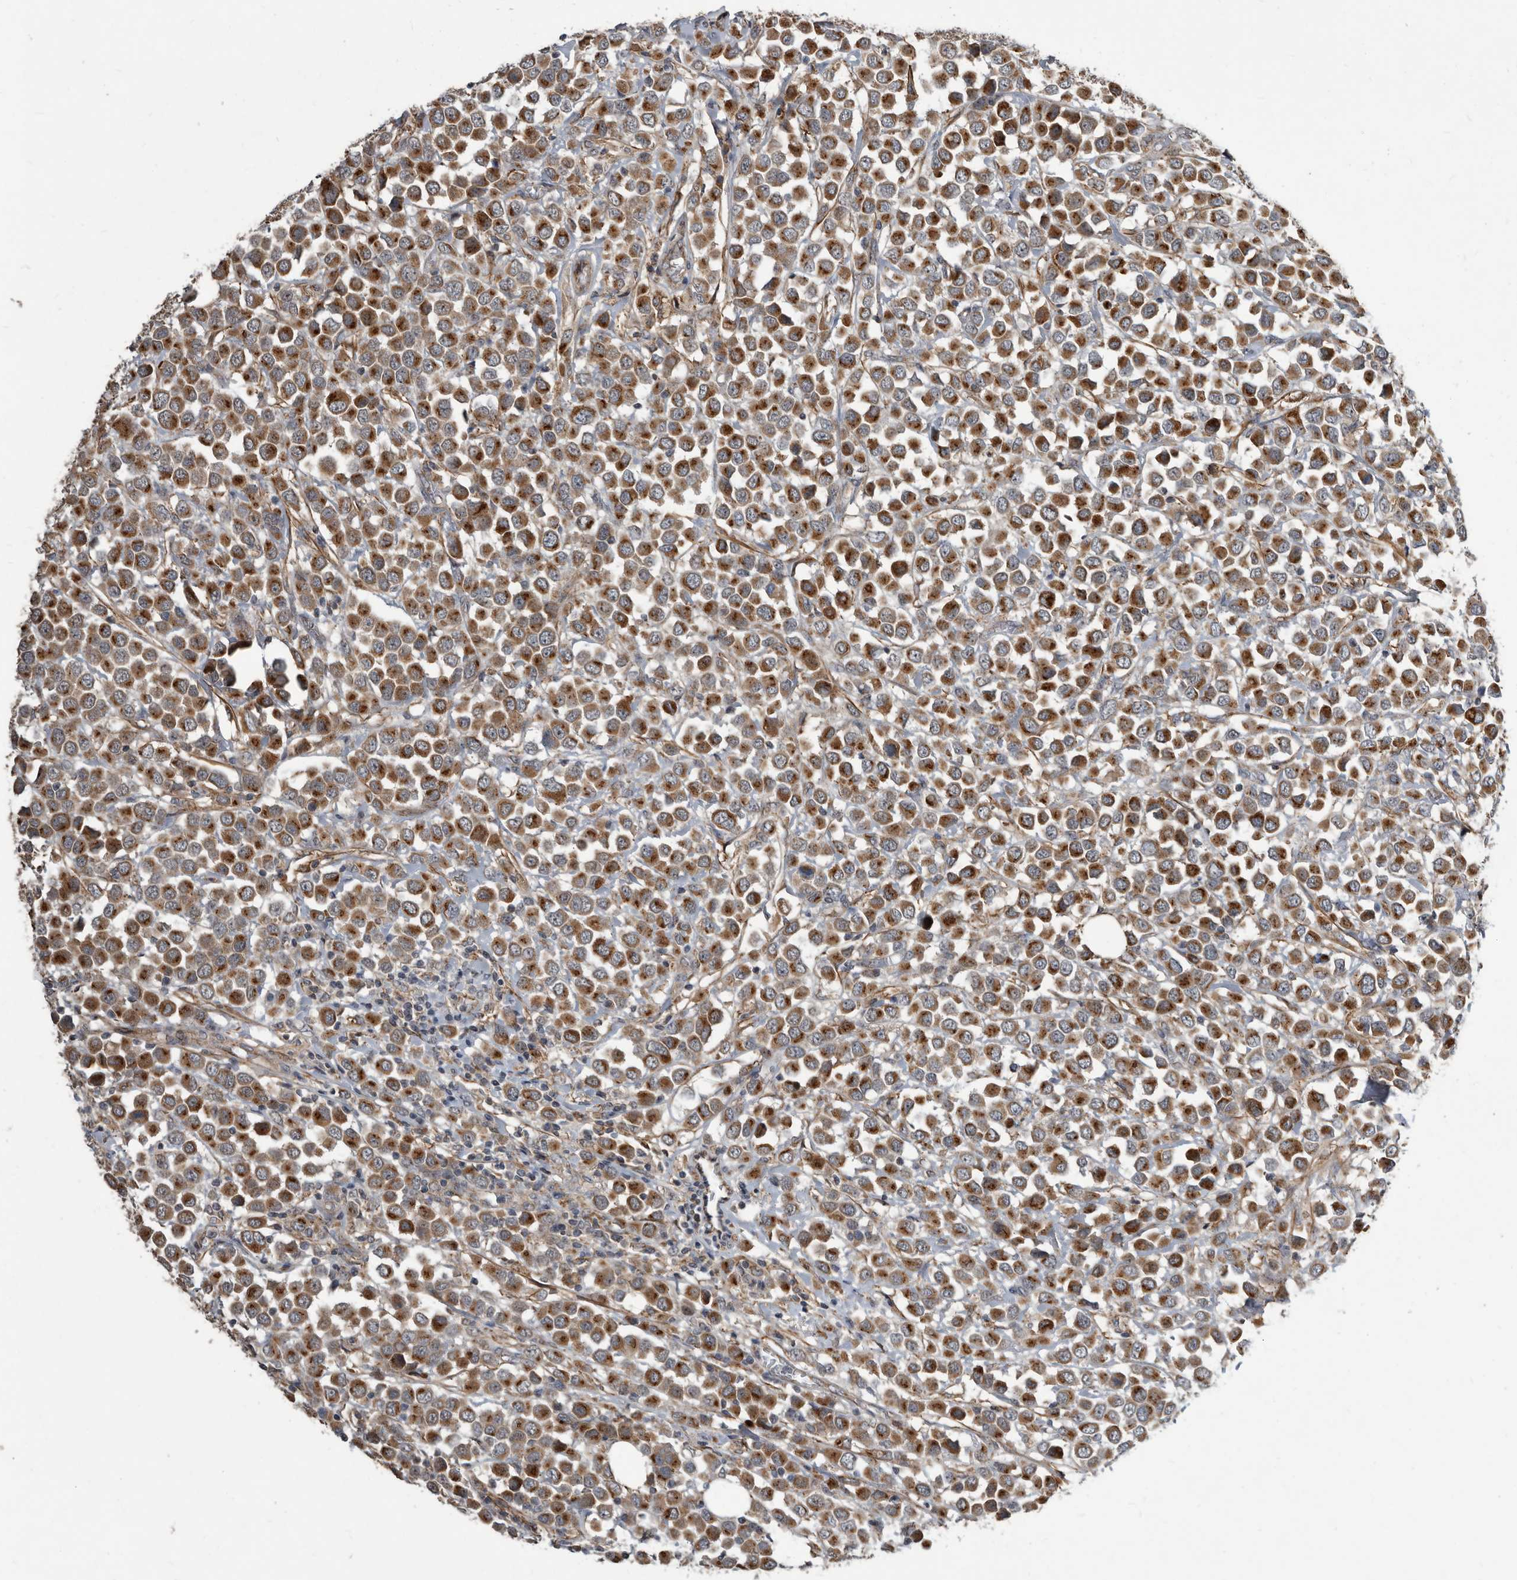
{"staining": {"intensity": "strong", "quantity": ">75%", "location": "cytoplasmic/membranous"}, "tissue": "breast cancer", "cell_type": "Tumor cells", "image_type": "cancer", "snomed": [{"axis": "morphology", "description": "Duct carcinoma"}, {"axis": "topography", "description": "Breast"}], "caption": "Immunohistochemistry image of neoplastic tissue: human breast cancer (infiltrating ductal carcinoma) stained using immunohistochemistry (IHC) shows high levels of strong protein expression localized specifically in the cytoplasmic/membranous of tumor cells, appearing as a cytoplasmic/membranous brown color.", "gene": "PI15", "patient": {"sex": "female", "age": 61}}